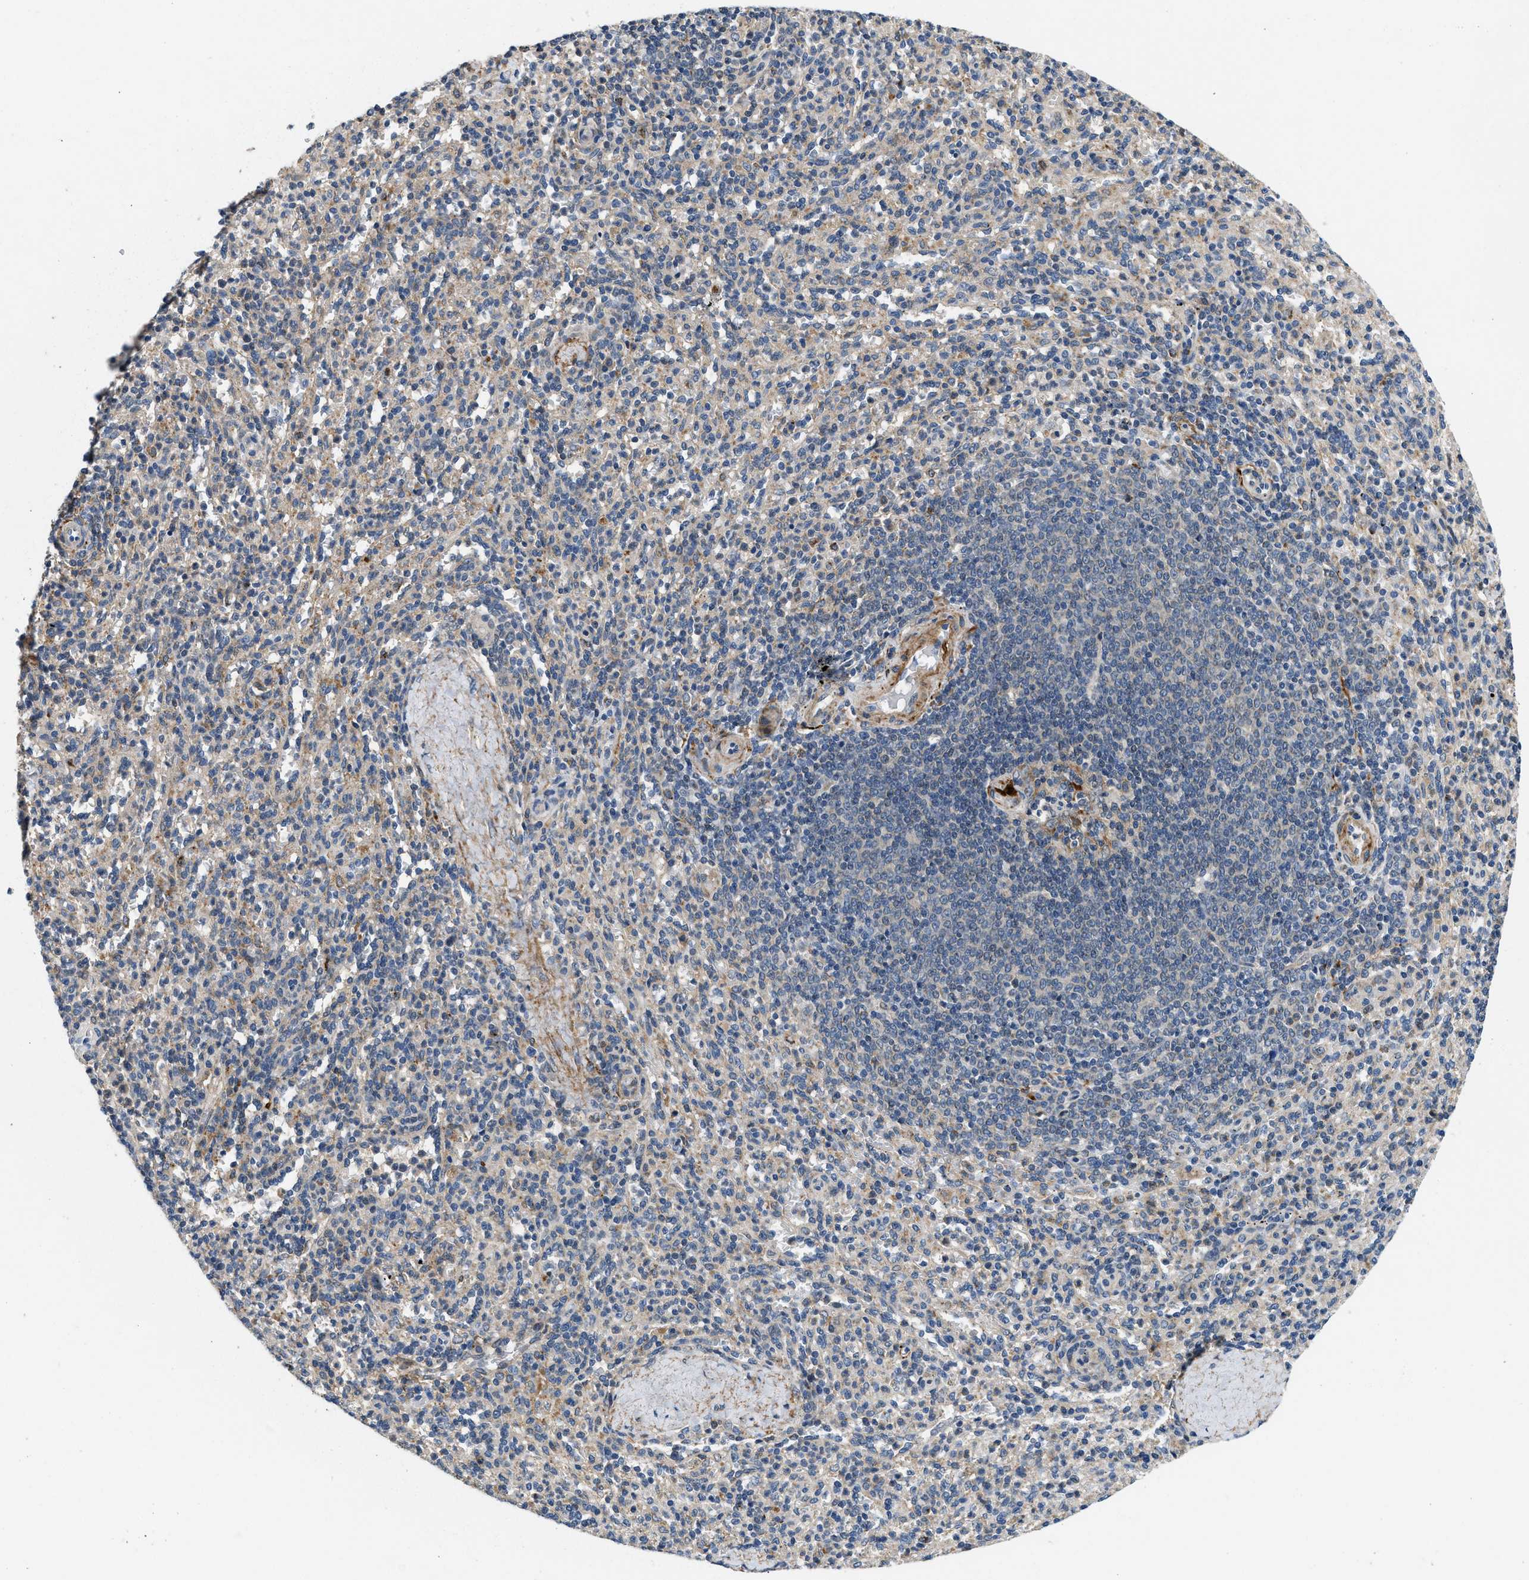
{"staining": {"intensity": "weak", "quantity": "<25%", "location": "cytoplasmic/membranous"}, "tissue": "spleen", "cell_type": "Cells in red pulp", "image_type": "normal", "snomed": [{"axis": "morphology", "description": "Normal tissue, NOS"}, {"axis": "topography", "description": "Spleen"}], "caption": "Immunohistochemistry photomicrograph of unremarkable spleen: spleen stained with DAB (3,3'-diaminobenzidine) reveals no significant protein staining in cells in red pulp.", "gene": "ZNF599", "patient": {"sex": "male", "age": 36}}